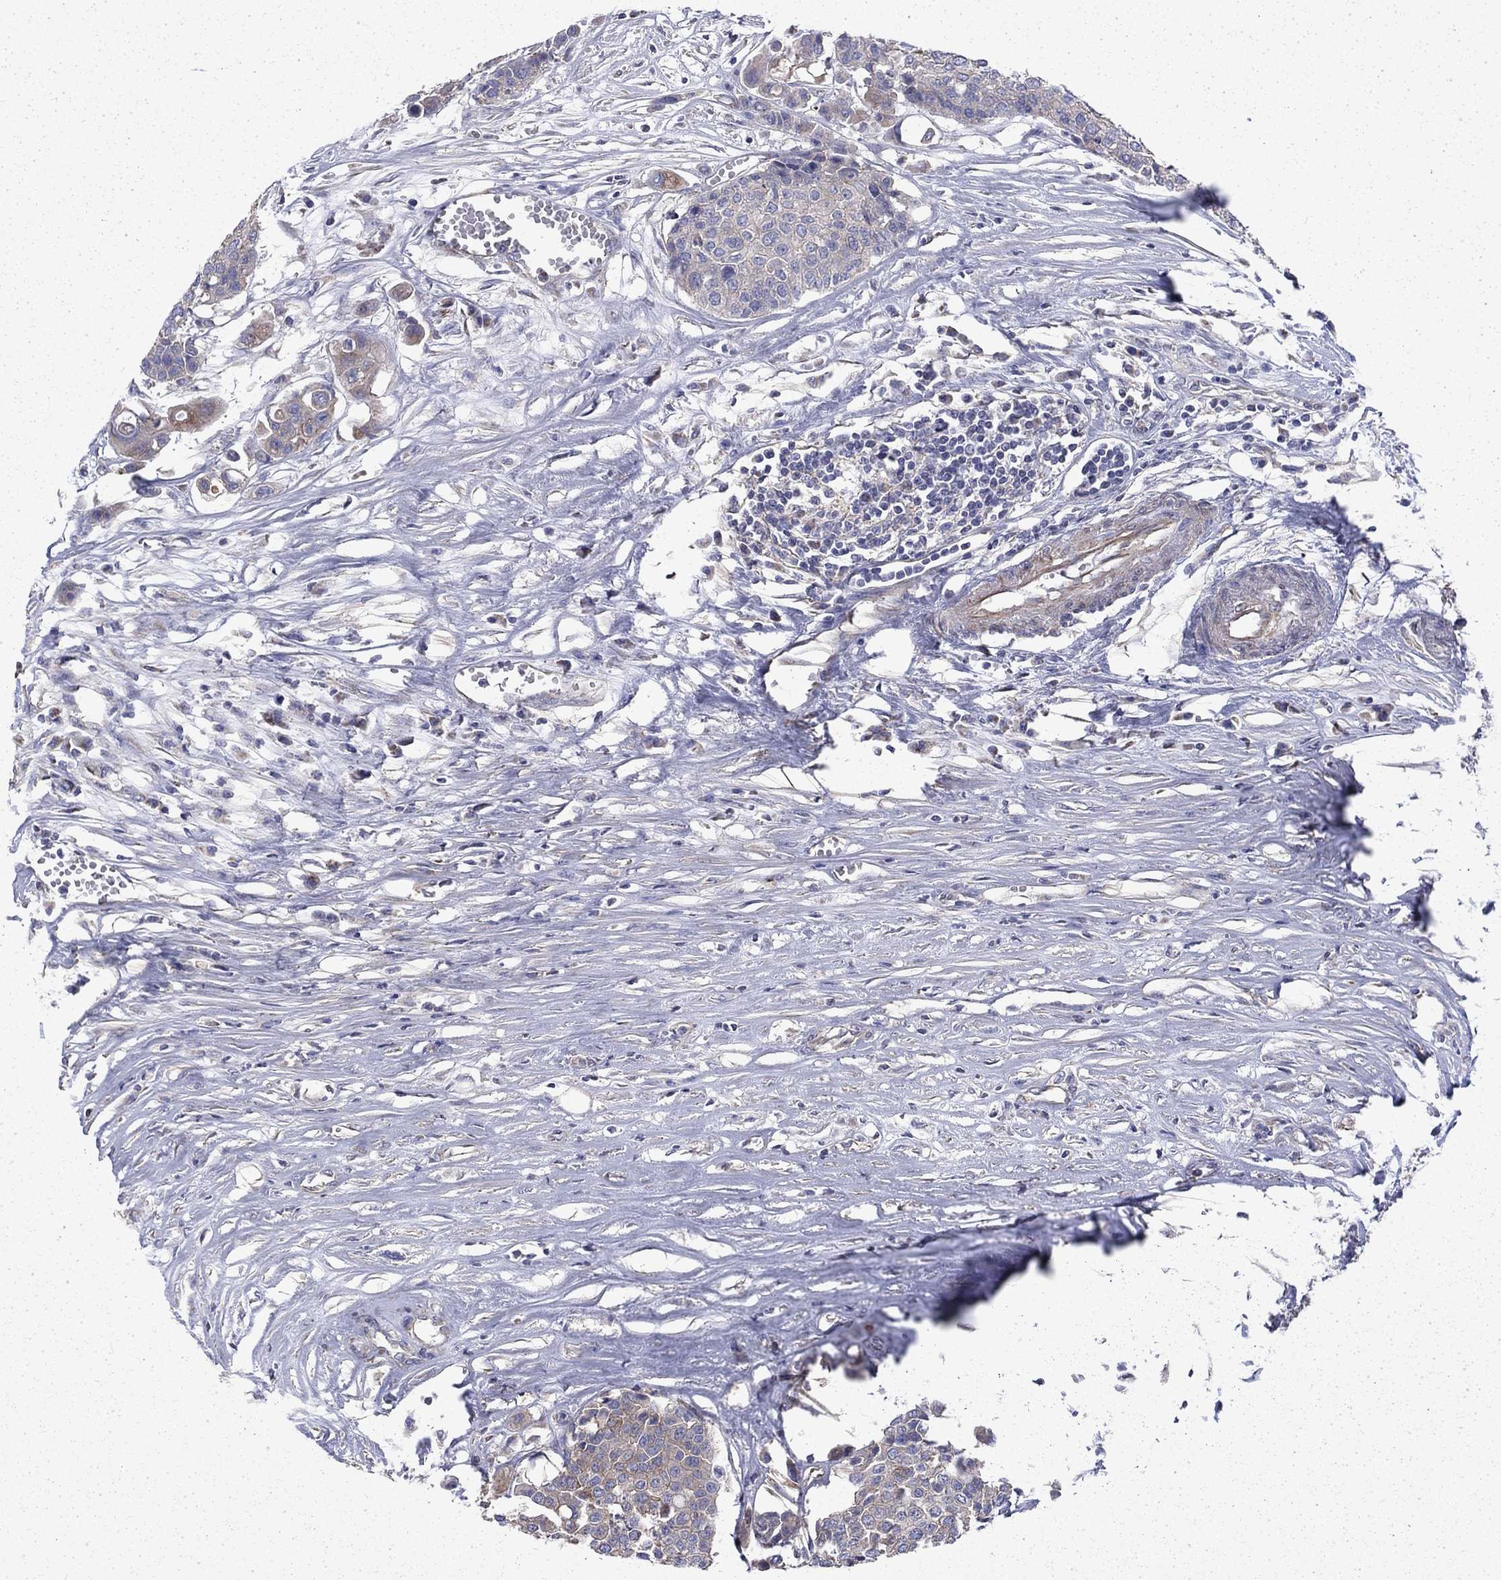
{"staining": {"intensity": "weak", "quantity": "25%-75%", "location": "cytoplasmic/membranous"}, "tissue": "carcinoid", "cell_type": "Tumor cells", "image_type": "cancer", "snomed": [{"axis": "morphology", "description": "Carcinoid, malignant, NOS"}, {"axis": "topography", "description": "Colon"}], "caption": "Immunohistochemical staining of human carcinoid displays low levels of weak cytoplasmic/membranous staining in approximately 25%-75% of tumor cells. The protein is shown in brown color, while the nuclei are stained blue.", "gene": "DTNA", "patient": {"sex": "male", "age": 81}}